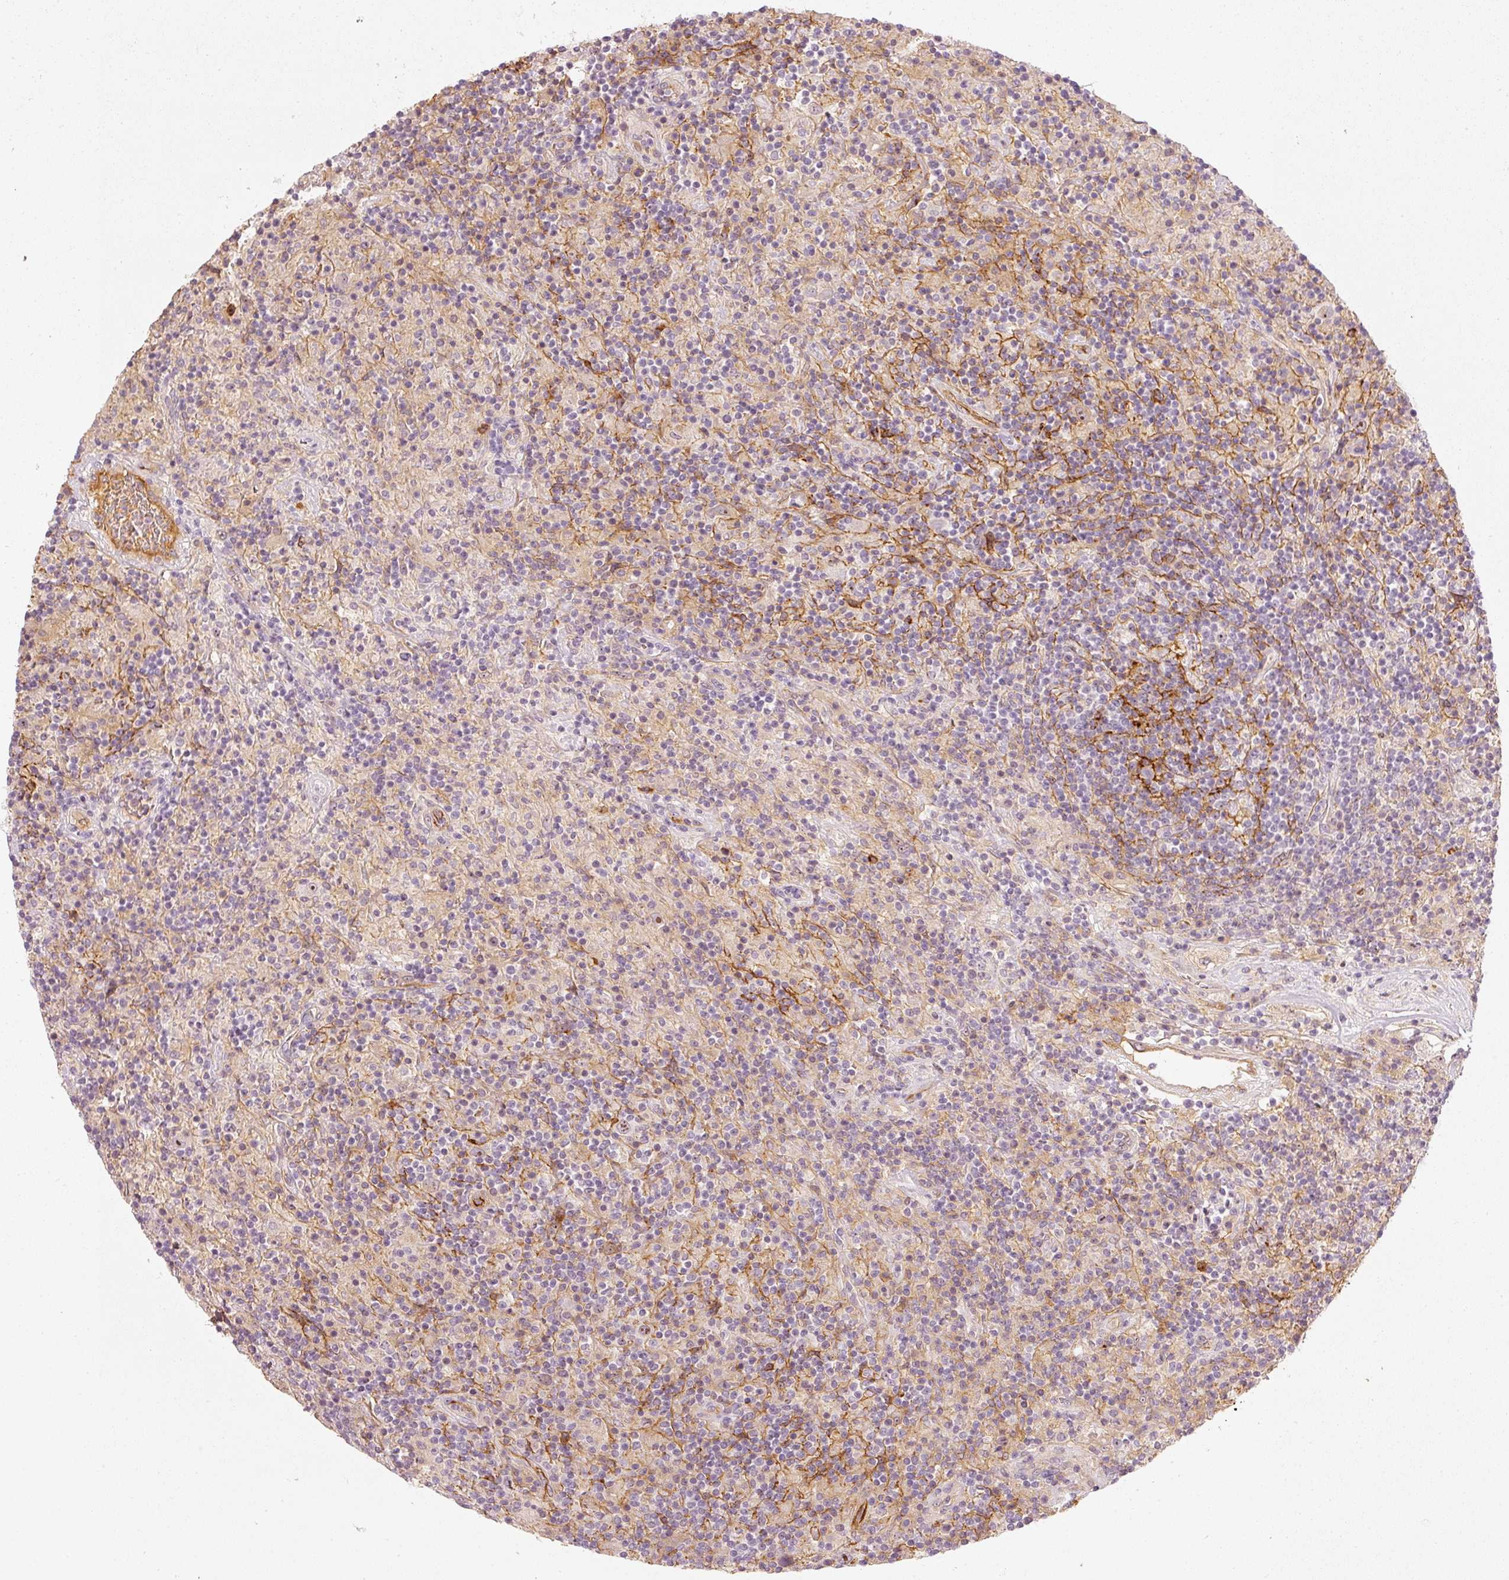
{"staining": {"intensity": "negative", "quantity": "none", "location": "none"}, "tissue": "lymphoma", "cell_type": "Tumor cells", "image_type": "cancer", "snomed": [{"axis": "morphology", "description": "Hodgkin's disease, NOS"}, {"axis": "topography", "description": "Lymph node"}], "caption": "This is an immunohistochemistry (IHC) micrograph of human Hodgkin's disease. There is no expression in tumor cells.", "gene": "VCAM1", "patient": {"sex": "male", "age": 70}}